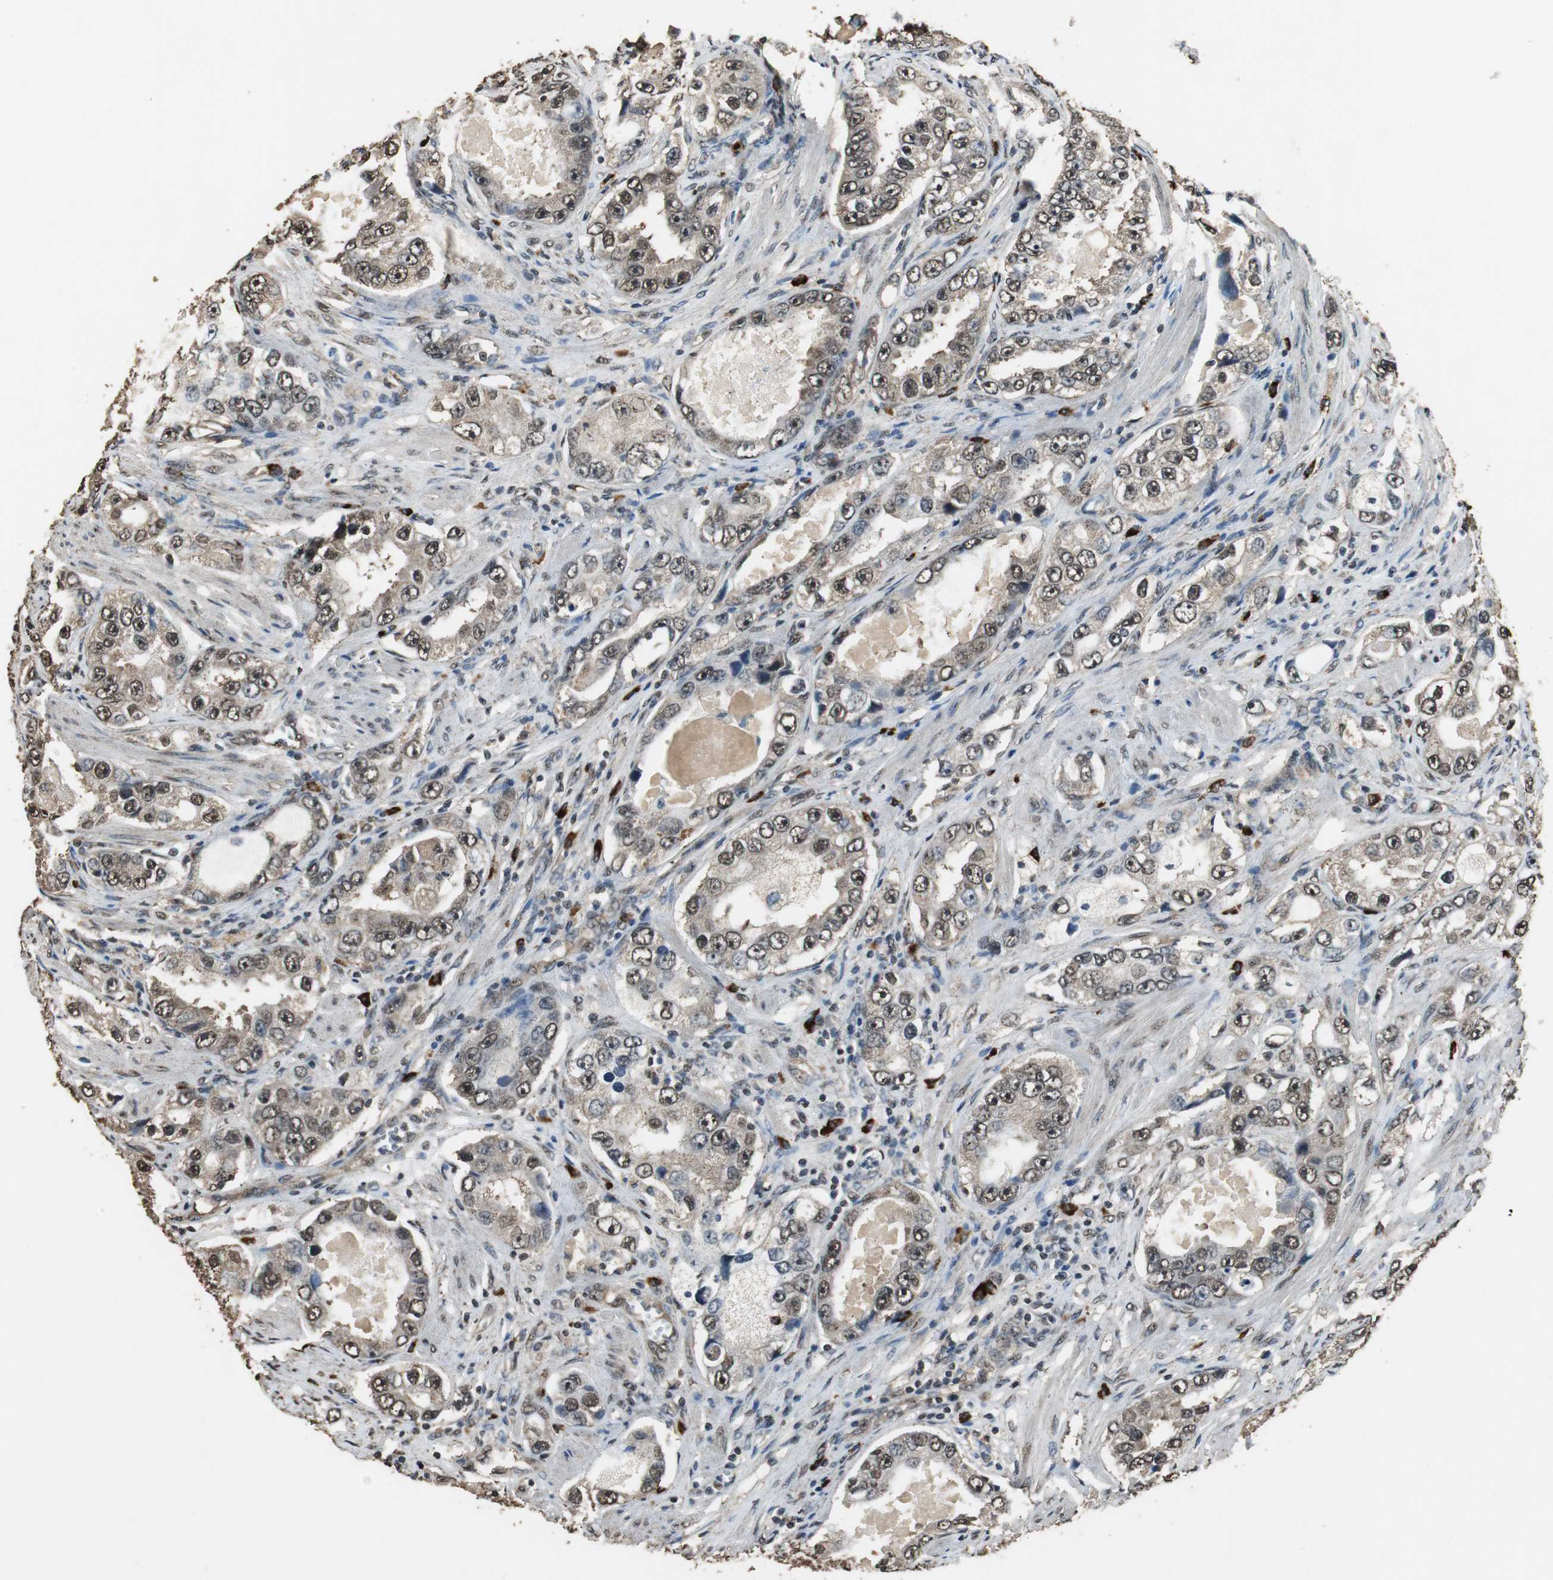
{"staining": {"intensity": "moderate", "quantity": ">75%", "location": "cytoplasmic/membranous,nuclear"}, "tissue": "prostate cancer", "cell_type": "Tumor cells", "image_type": "cancer", "snomed": [{"axis": "morphology", "description": "Adenocarcinoma, High grade"}, {"axis": "topography", "description": "Prostate"}], "caption": "Human prostate high-grade adenocarcinoma stained for a protein (brown) reveals moderate cytoplasmic/membranous and nuclear positive positivity in about >75% of tumor cells.", "gene": "PPP1R13B", "patient": {"sex": "male", "age": 63}}